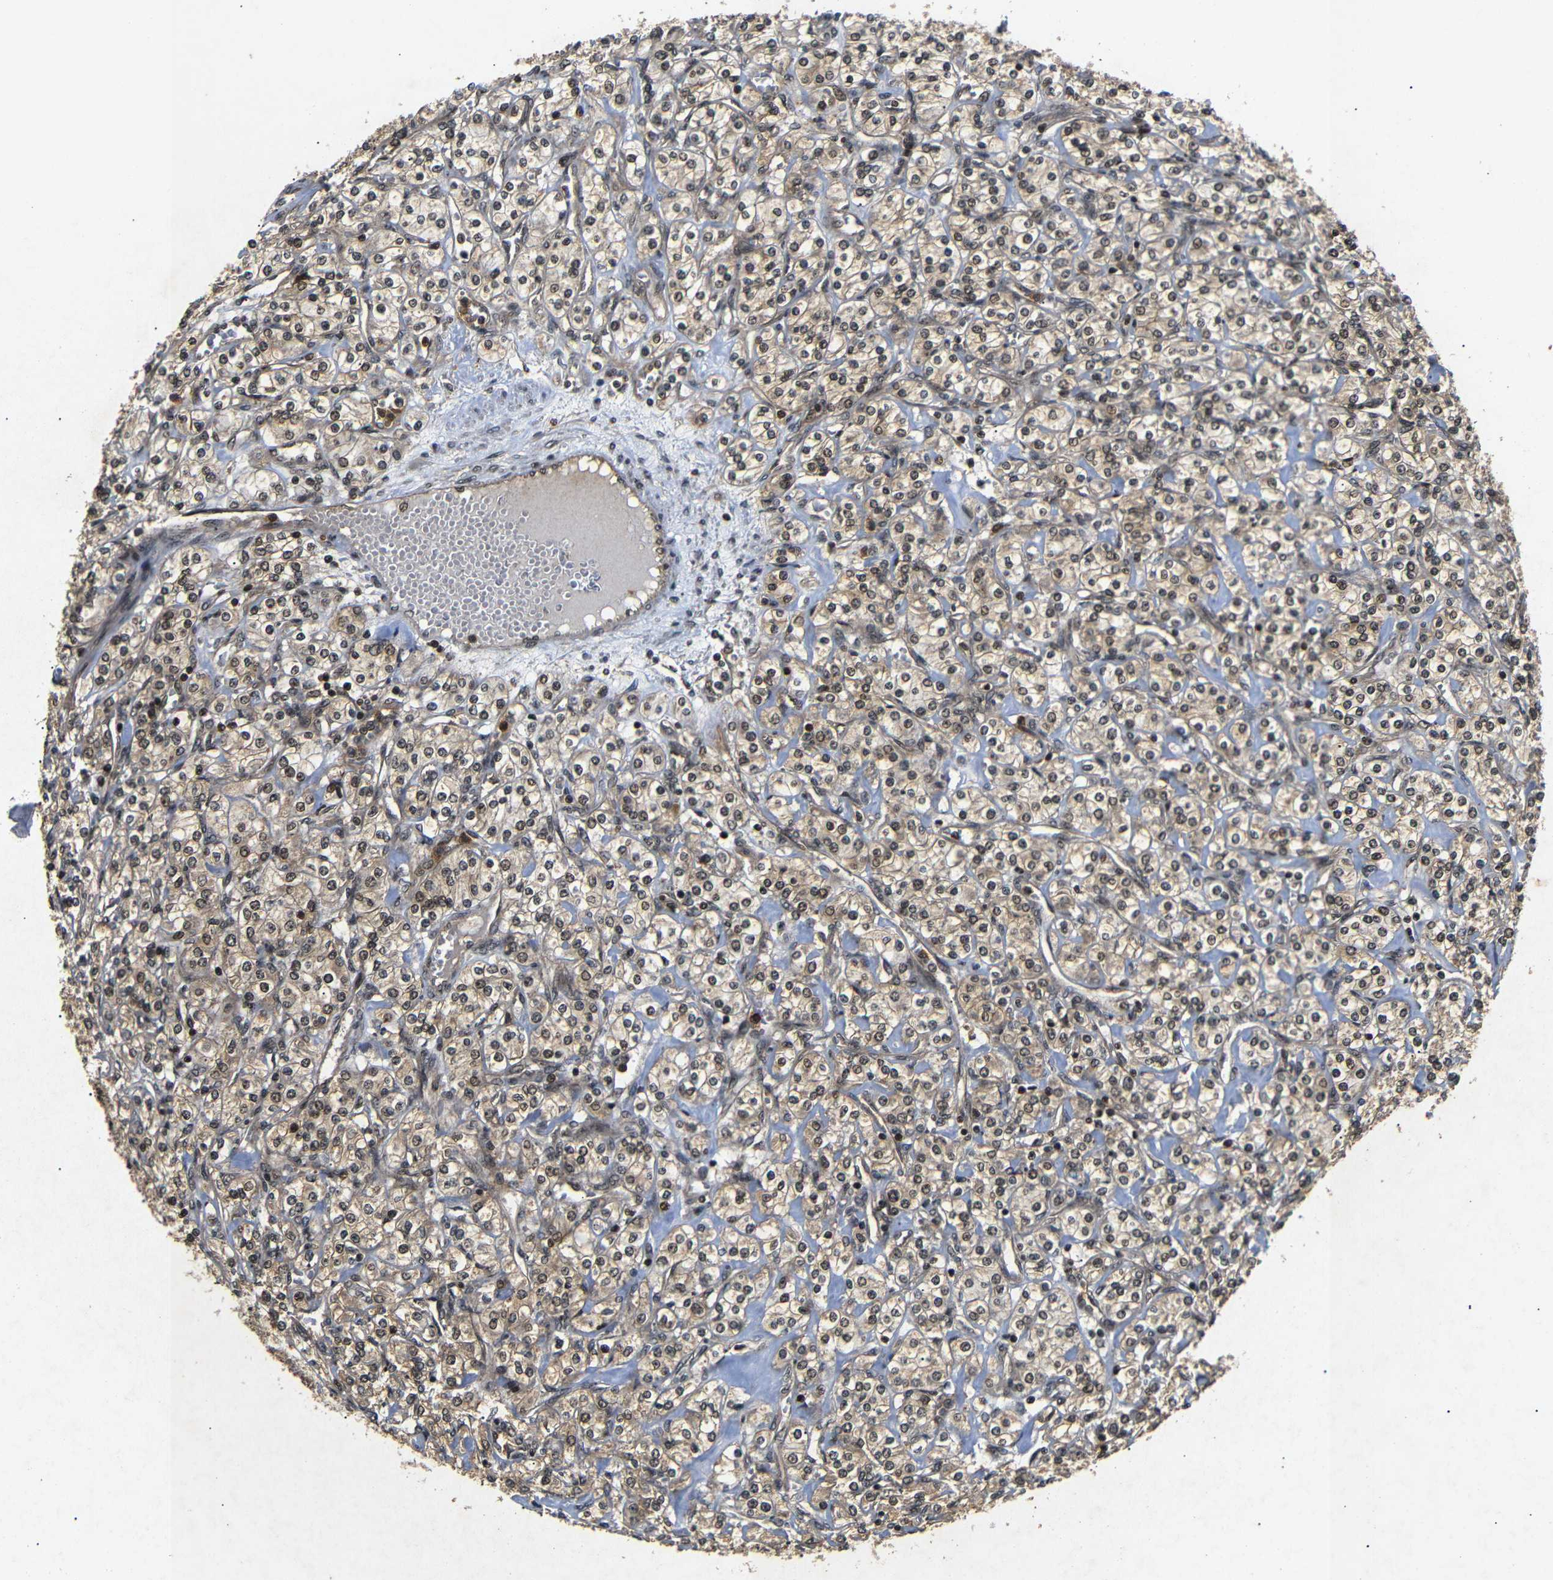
{"staining": {"intensity": "moderate", "quantity": ">75%", "location": "cytoplasmic/membranous,nuclear"}, "tissue": "renal cancer", "cell_type": "Tumor cells", "image_type": "cancer", "snomed": [{"axis": "morphology", "description": "Adenocarcinoma, NOS"}, {"axis": "topography", "description": "Kidney"}], "caption": "Renal cancer (adenocarcinoma) stained with a brown dye shows moderate cytoplasmic/membranous and nuclear positive expression in about >75% of tumor cells.", "gene": "KIF23", "patient": {"sex": "male", "age": 77}}